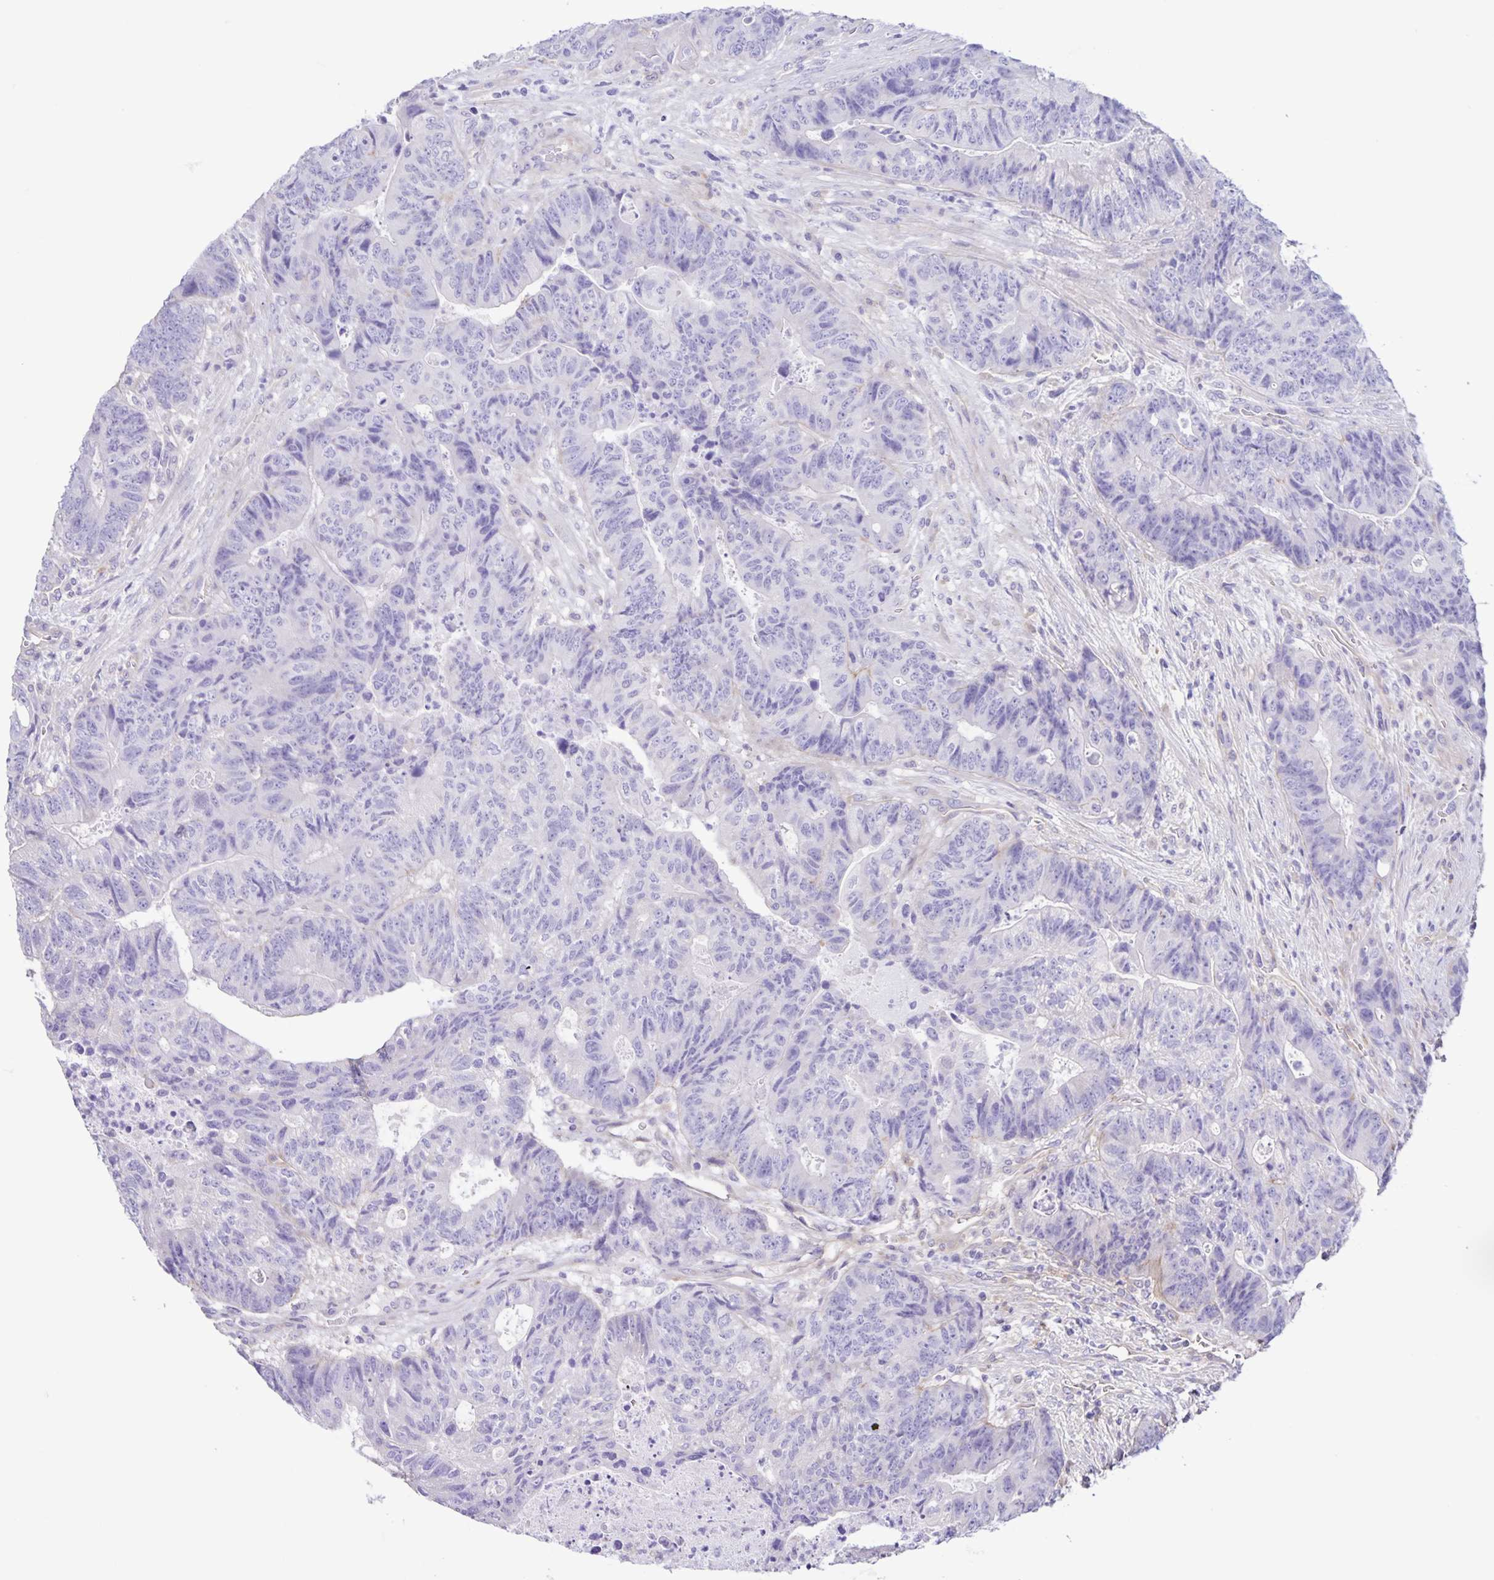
{"staining": {"intensity": "negative", "quantity": "none", "location": "none"}, "tissue": "colorectal cancer", "cell_type": "Tumor cells", "image_type": "cancer", "snomed": [{"axis": "morphology", "description": "Normal tissue, NOS"}, {"axis": "morphology", "description": "Adenocarcinoma, NOS"}, {"axis": "topography", "description": "Colon"}], "caption": "A high-resolution histopathology image shows IHC staining of colorectal adenocarcinoma, which exhibits no significant positivity in tumor cells.", "gene": "BOLL", "patient": {"sex": "female", "age": 48}}